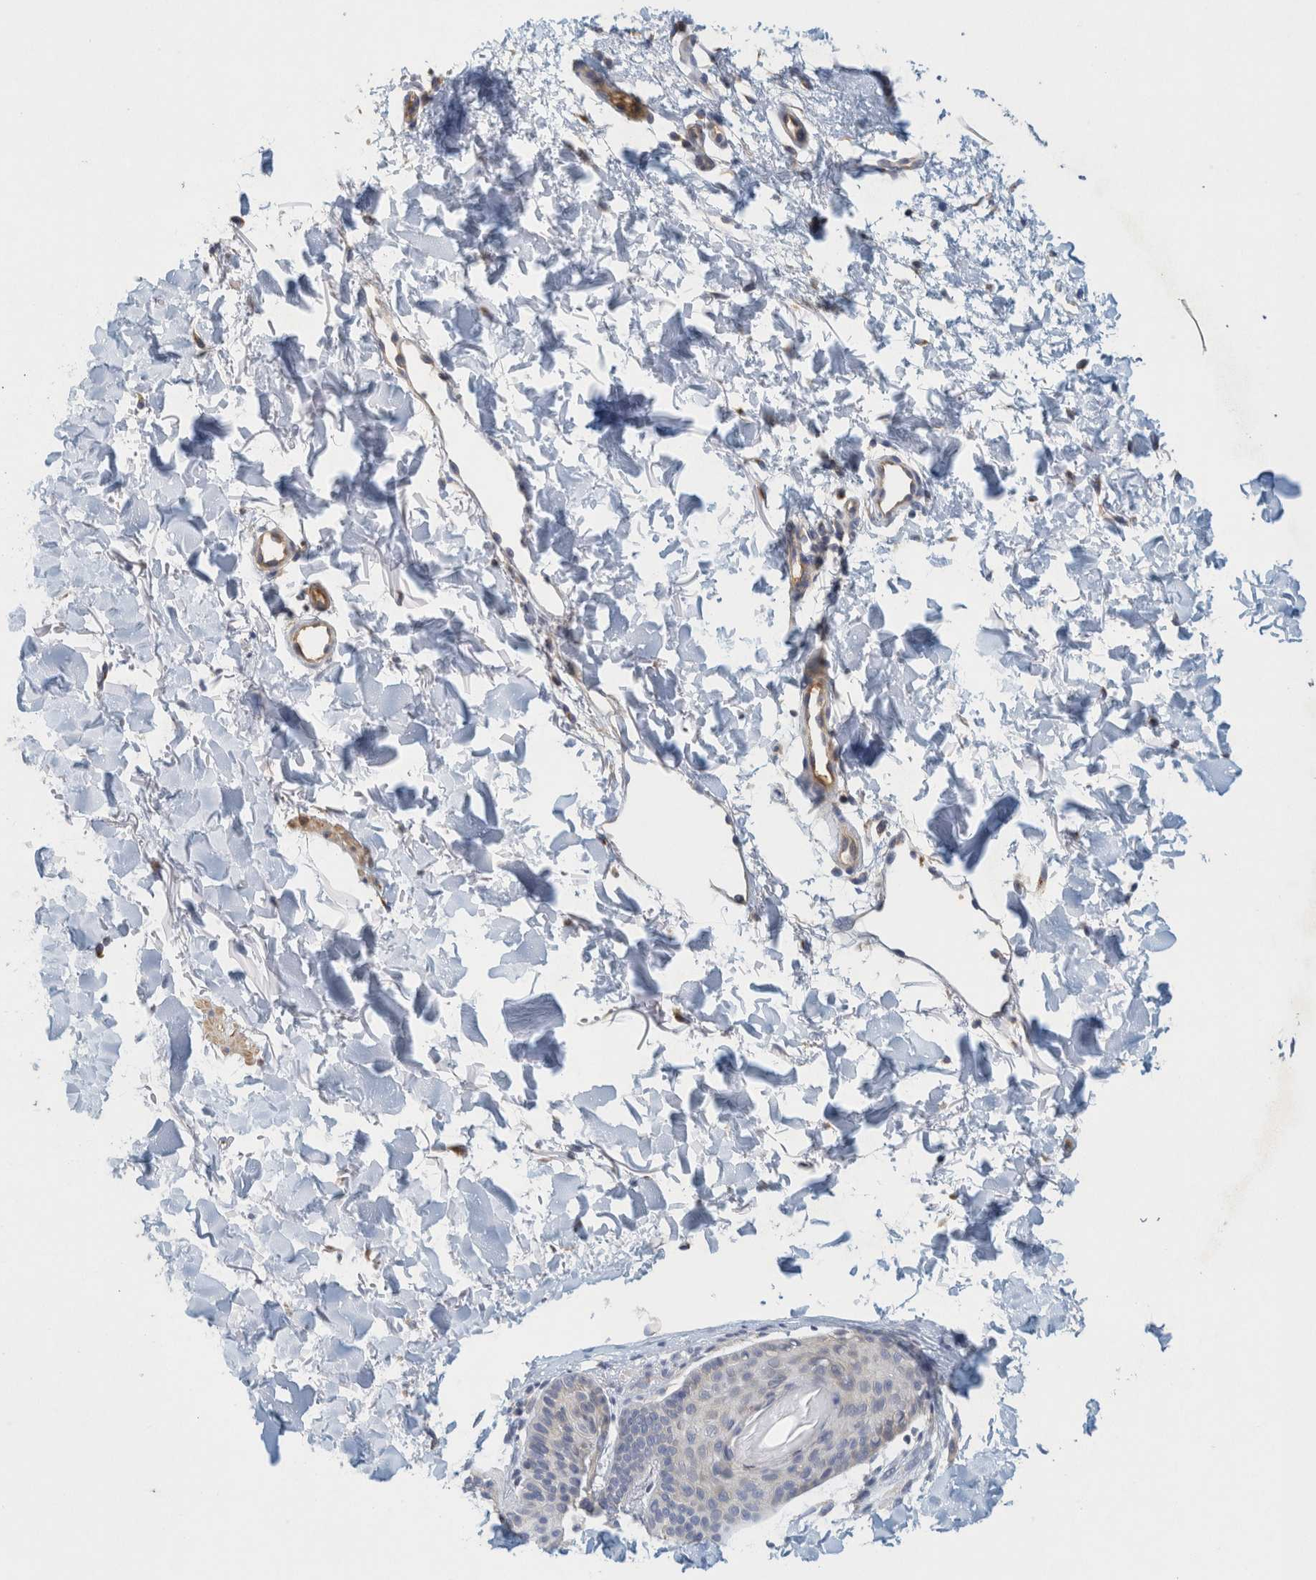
{"staining": {"intensity": "weak", "quantity": "25%-75%", "location": "cytoplasmic/membranous"}, "tissue": "skin", "cell_type": "Fibroblasts", "image_type": "normal", "snomed": [{"axis": "morphology", "description": "Normal tissue, NOS"}, {"axis": "morphology", "description": "Malignant melanoma, NOS"}, {"axis": "topography", "description": "Skin"}], "caption": "Weak cytoplasmic/membranous staining for a protein is identified in about 25%-75% of fibroblasts of benign skin using IHC.", "gene": "ZNF324B", "patient": {"sex": "male", "age": 83}}